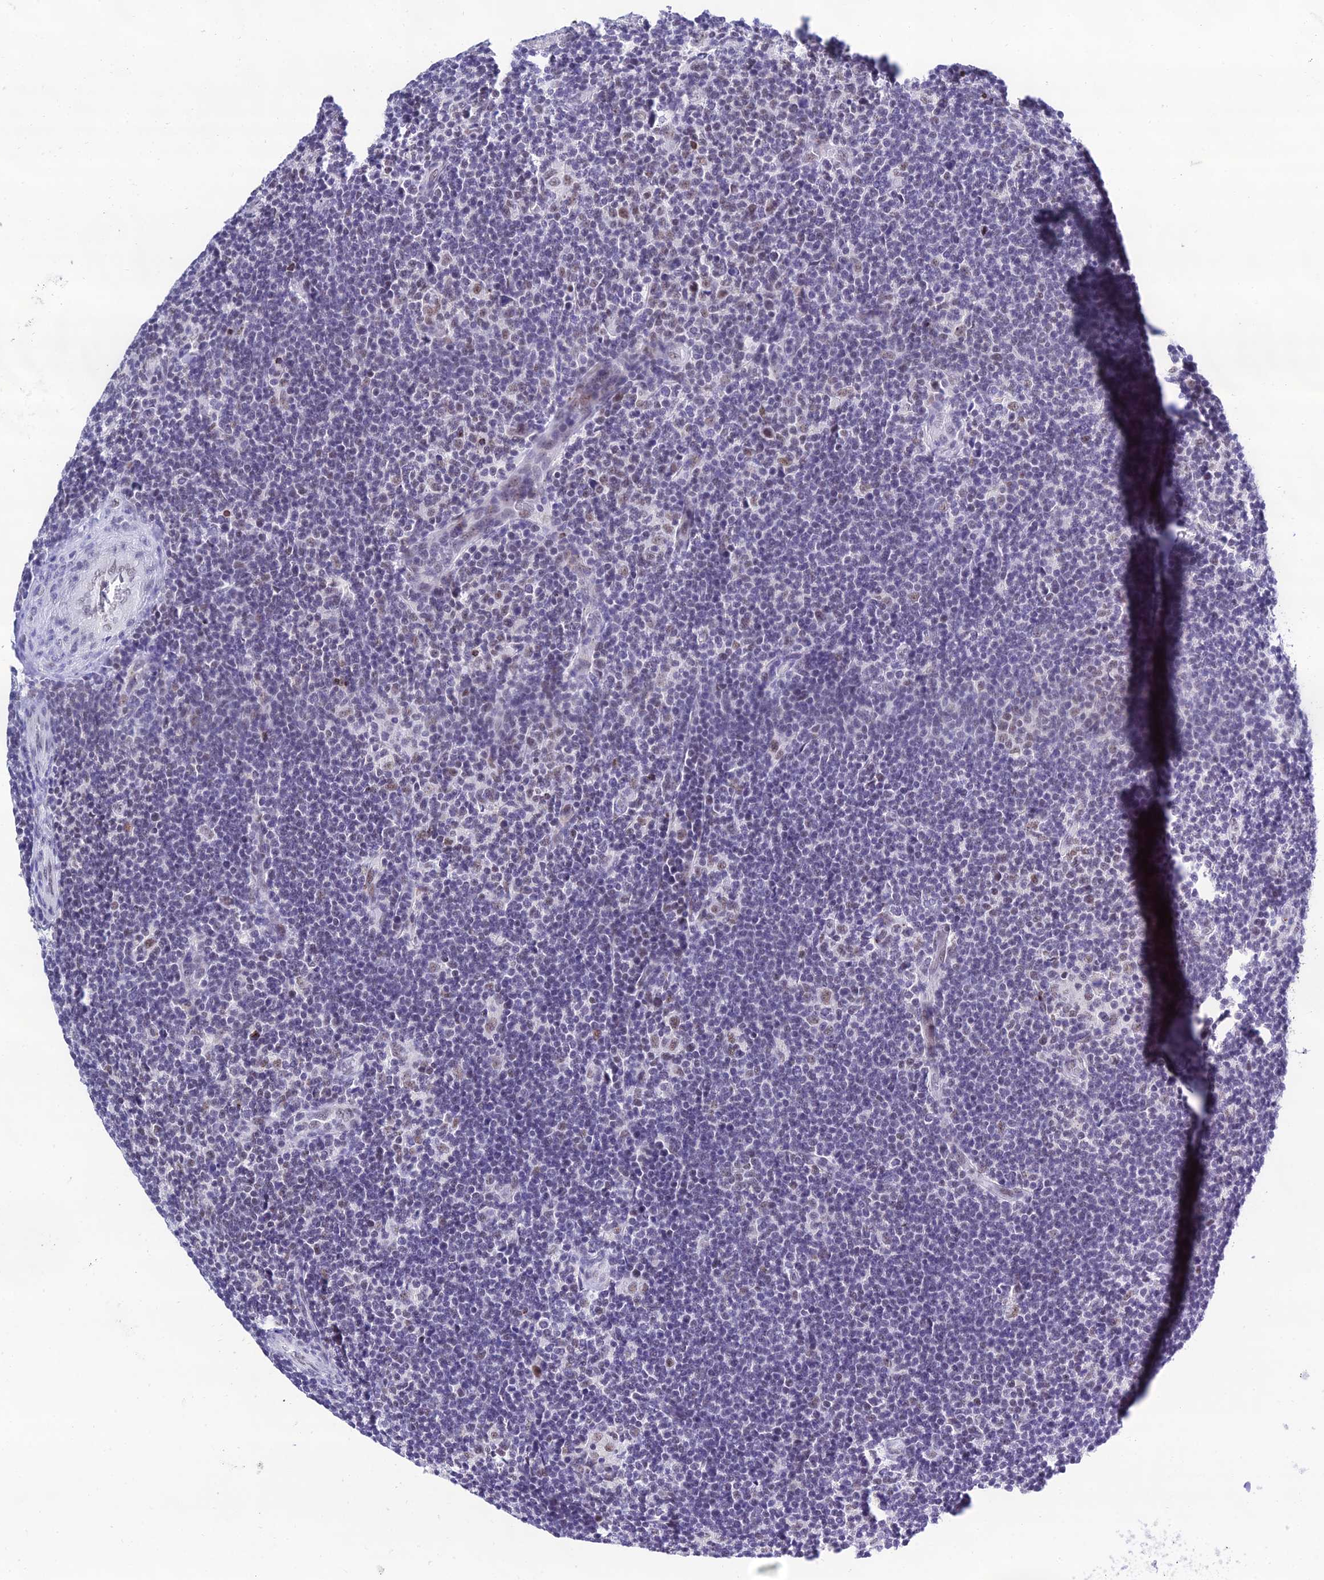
{"staining": {"intensity": "weak", "quantity": ">75%", "location": "nuclear"}, "tissue": "lymphoma", "cell_type": "Tumor cells", "image_type": "cancer", "snomed": [{"axis": "morphology", "description": "Hodgkin's disease, NOS"}, {"axis": "topography", "description": "Lymph node"}], "caption": "Brown immunohistochemical staining in Hodgkin's disease displays weak nuclear positivity in about >75% of tumor cells. Nuclei are stained in blue.", "gene": "PPP4R2", "patient": {"sex": "female", "age": 57}}